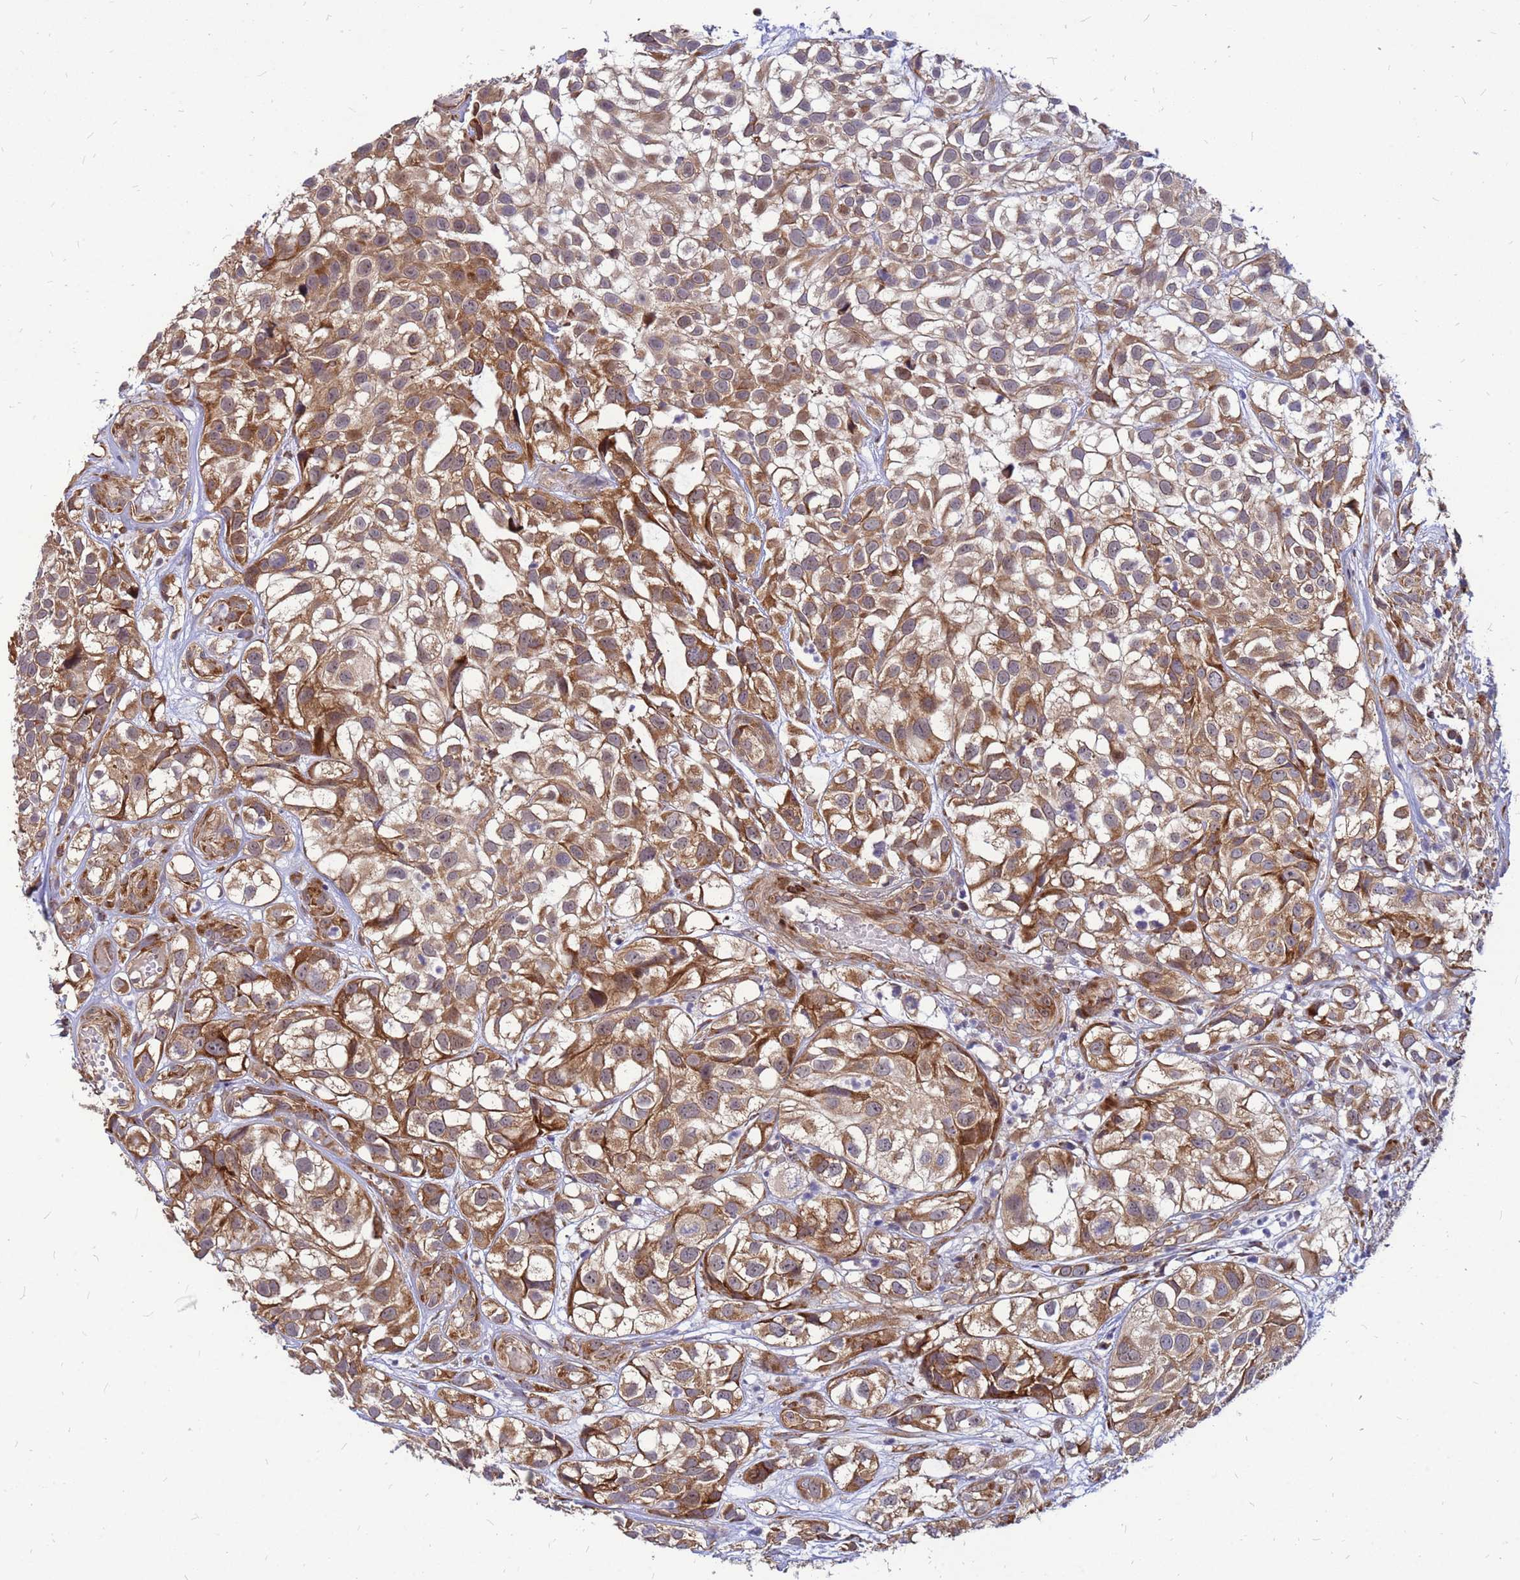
{"staining": {"intensity": "moderate", "quantity": ">75%", "location": "cytoplasmic/membranous"}, "tissue": "urothelial cancer", "cell_type": "Tumor cells", "image_type": "cancer", "snomed": [{"axis": "morphology", "description": "Urothelial carcinoma, High grade"}, {"axis": "topography", "description": "Urinary bladder"}], "caption": "Protein staining displays moderate cytoplasmic/membranous expression in about >75% of tumor cells in urothelial carcinoma (high-grade). Nuclei are stained in blue.", "gene": "RPL8", "patient": {"sex": "male", "age": 56}}